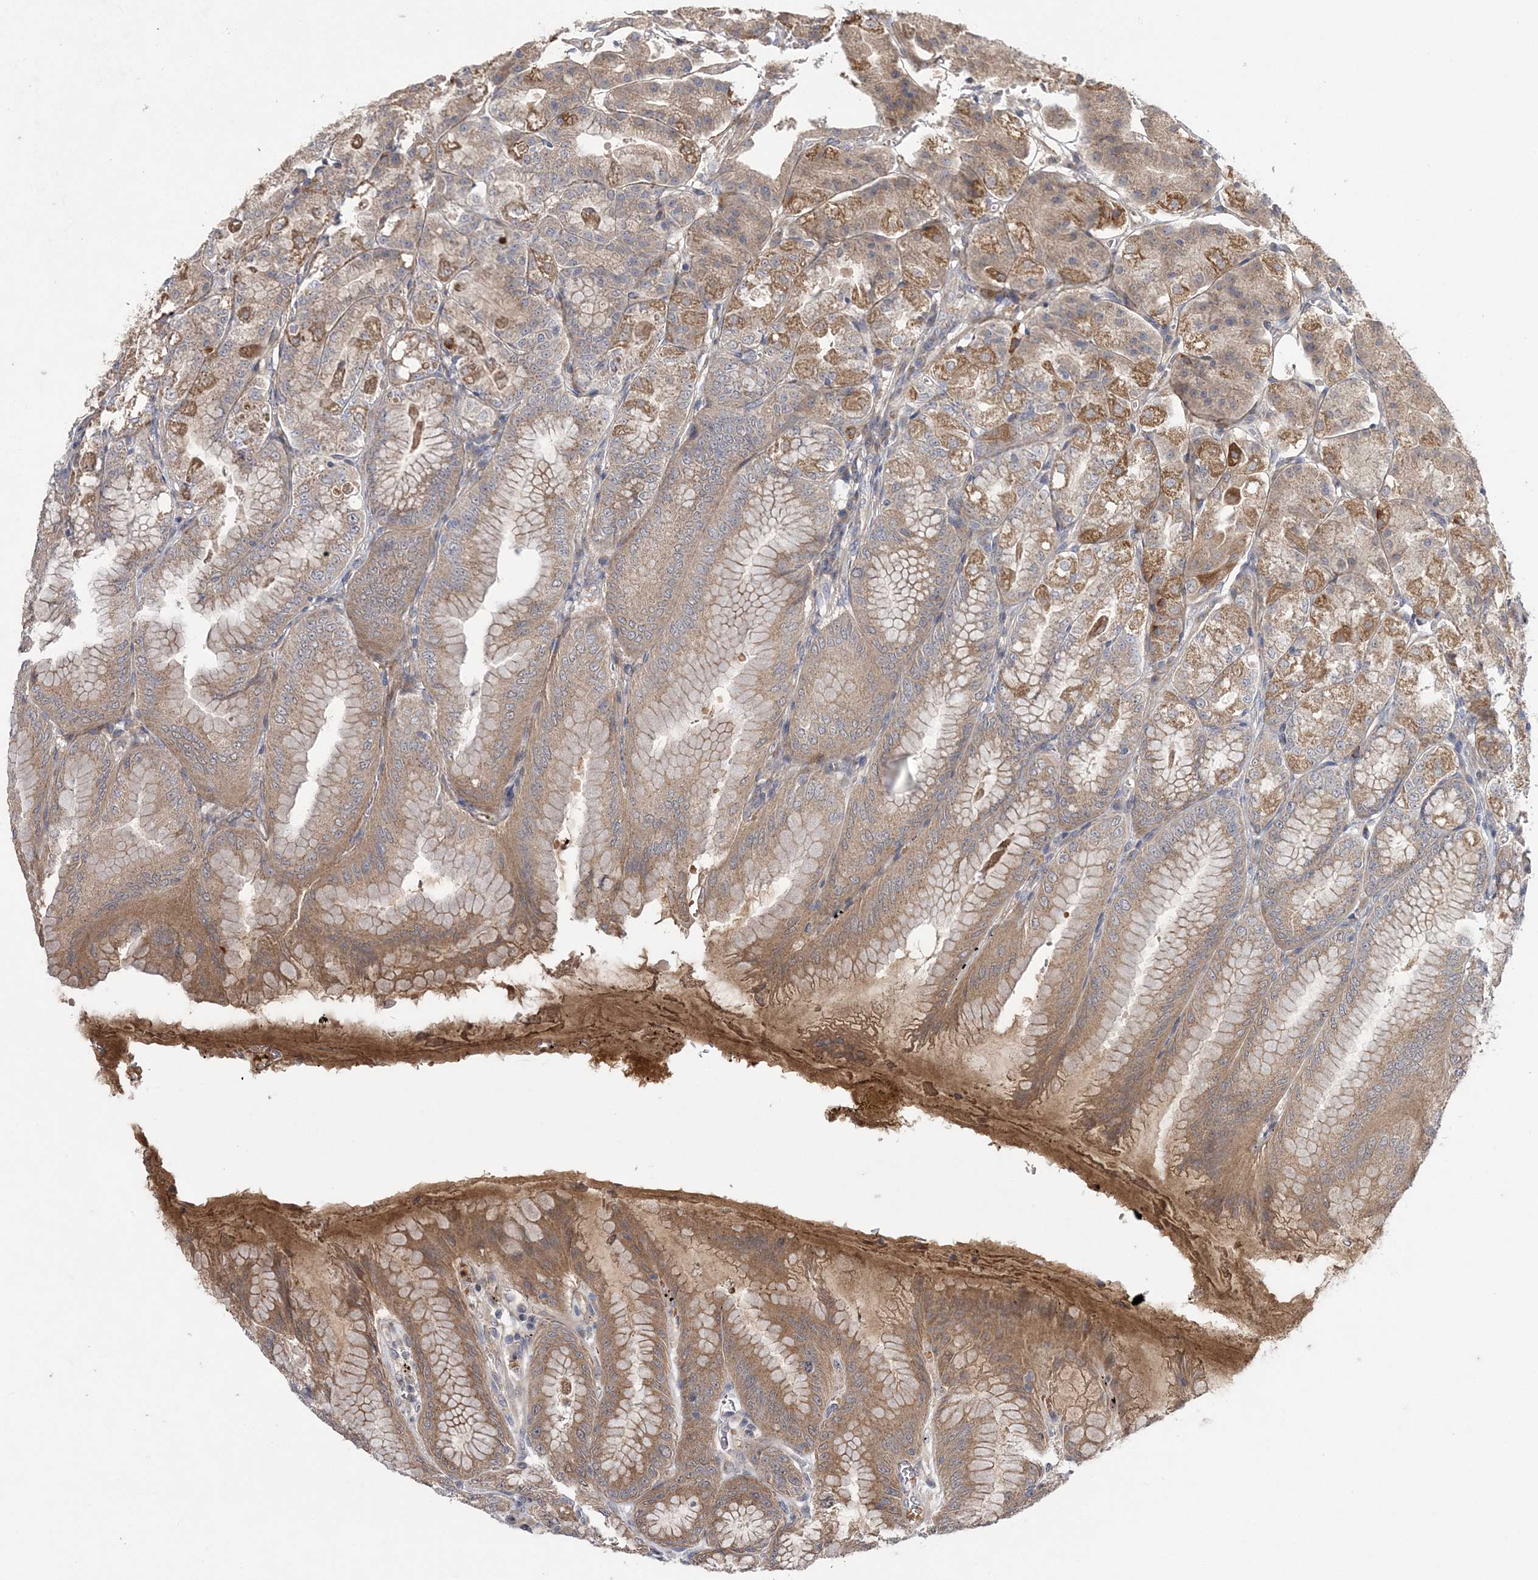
{"staining": {"intensity": "strong", "quantity": "25%-75%", "location": "cytoplasmic/membranous"}, "tissue": "stomach", "cell_type": "Glandular cells", "image_type": "normal", "snomed": [{"axis": "morphology", "description": "Normal tissue, NOS"}, {"axis": "topography", "description": "Stomach, lower"}], "caption": "The image displays immunohistochemical staining of unremarkable stomach. There is strong cytoplasmic/membranous positivity is identified in approximately 25%-75% of glandular cells.", "gene": "HMGCS1", "patient": {"sex": "male", "age": 71}}